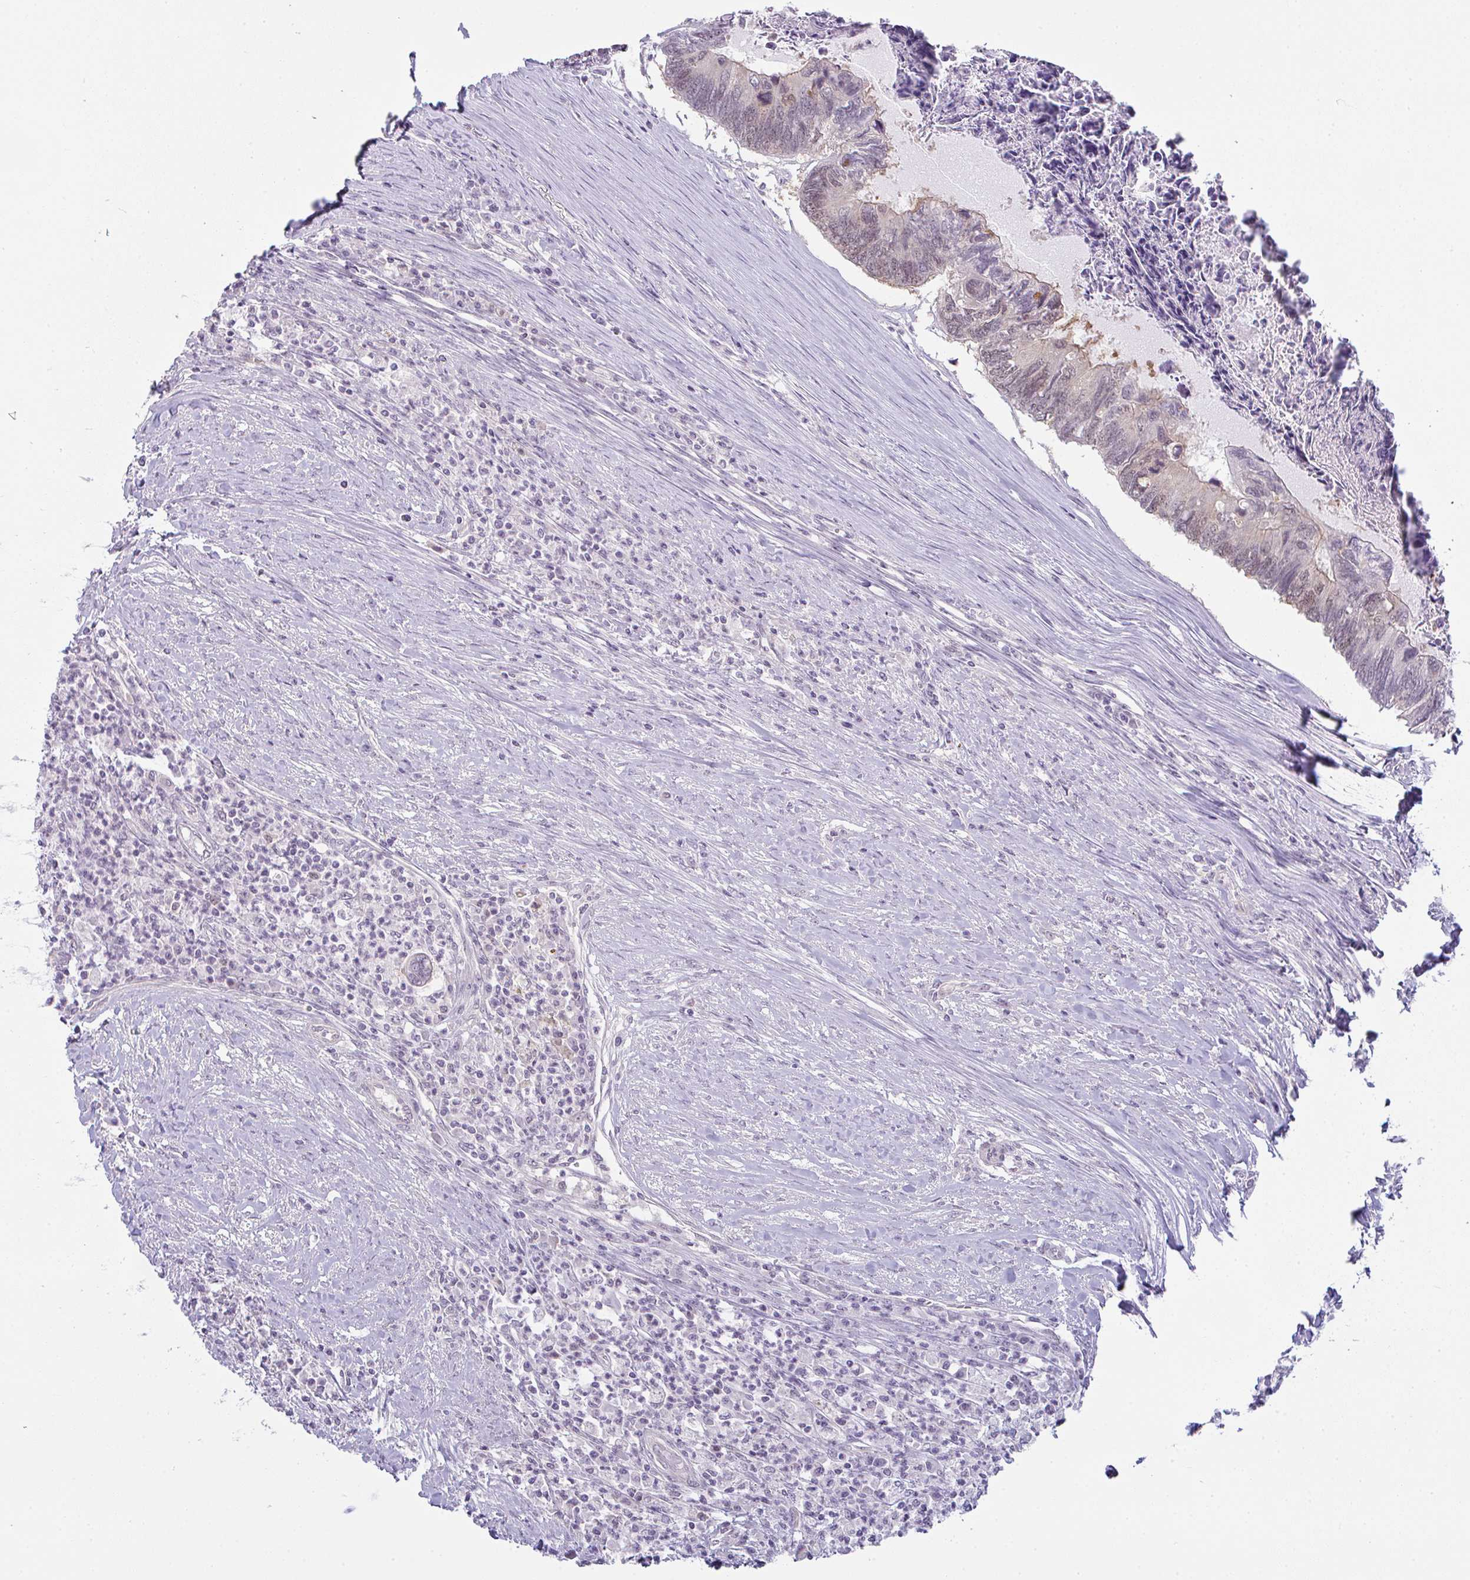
{"staining": {"intensity": "negative", "quantity": "none", "location": "none"}, "tissue": "colorectal cancer", "cell_type": "Tumor cells", "image_type": "cancer", "snomed": [{"axis": "morphology", "description": "Adenocarcinoma, NOS"}, {"axis": "topography", "description": "Colon"}], "caption": "This is an IHC histopathology image of human adenocarcinoma (colorectal). There is no positivity in tumor cells.", "gene": "CSE1L", "patient": {"sex": "female", "age": 67}}